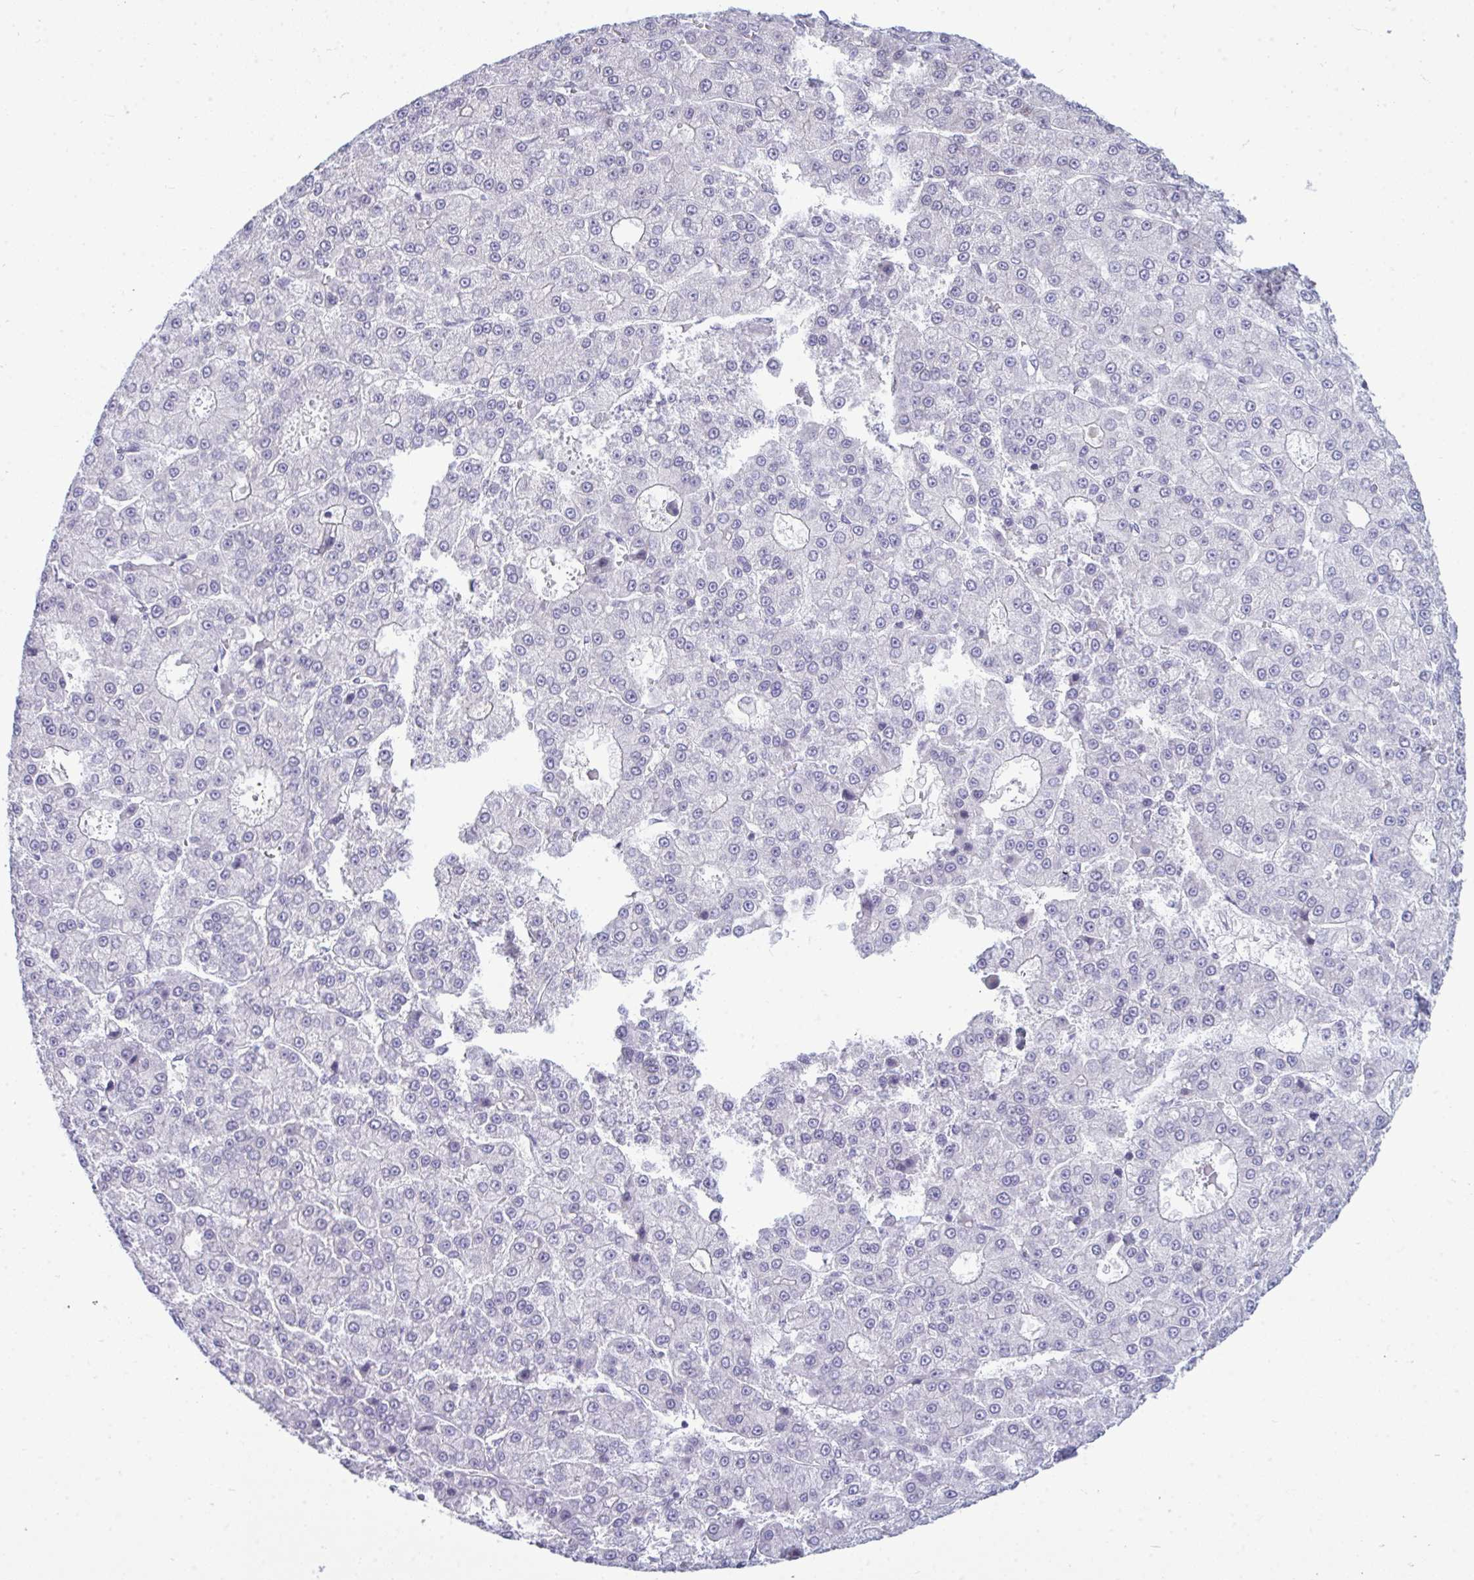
{"staining": {"intensity": "negative", "quantity": "none", "location": "none"}, "tissue": "liver cancer", "cell_type": "Tumor cells", "image_type": "cancer", "snomed": [{"axis": "morphology", "description": "Carcinoma, Hepatocellular, NOS"}, {"axis": "topography", "description": "Liver"}], "caption": "Liver hepatocellular carcinoma was stained to show a protein in brown. There is no significant expression in tumor cells. (DAB (3,3'-diaminobenzidine) immunohistochemistry (IHC) with hematoxylin counter stain).", "gene": "TAB1", "patient": {"sex": "male", "age": 70}}